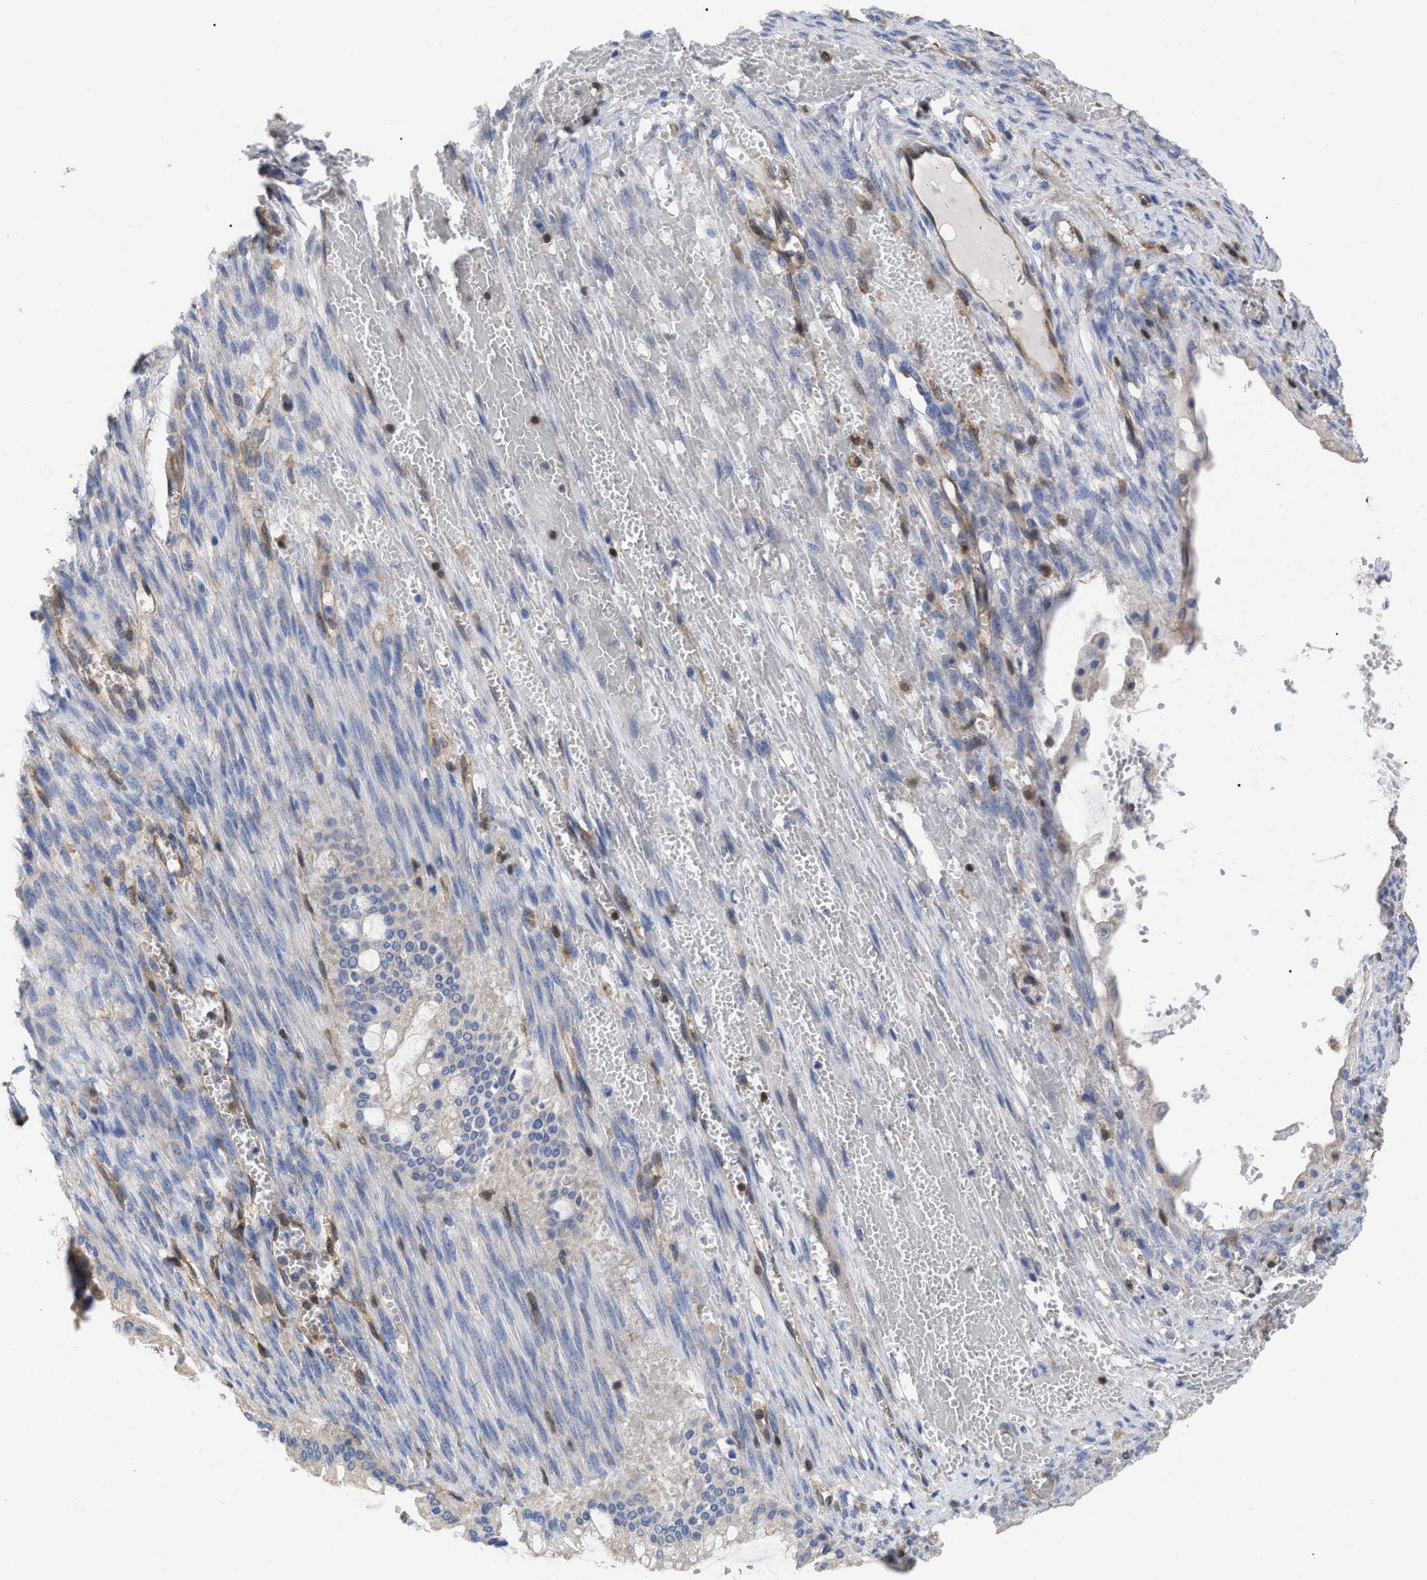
{"staining": {"intensity": "negative", "quantity": "none", "location": "none"}, "tissue": "ovarian cancer", "cell_type": "Tumor cells", "image_type": "cancer", "snomed": [{"axis": "morphology", "description": "Cystadenocarcinoma, mucinous, NOS"}, {"axis": "topography", "description": "Ovary"}], "caption": "An IHC photomicrograph of ovarian cancer is shown. There is no staining in tumor cells of ovarian cancer. Nuclei are stained in blue.", "gene": "GIMAP4", "patient": {"sex": "female", "age": 73}}